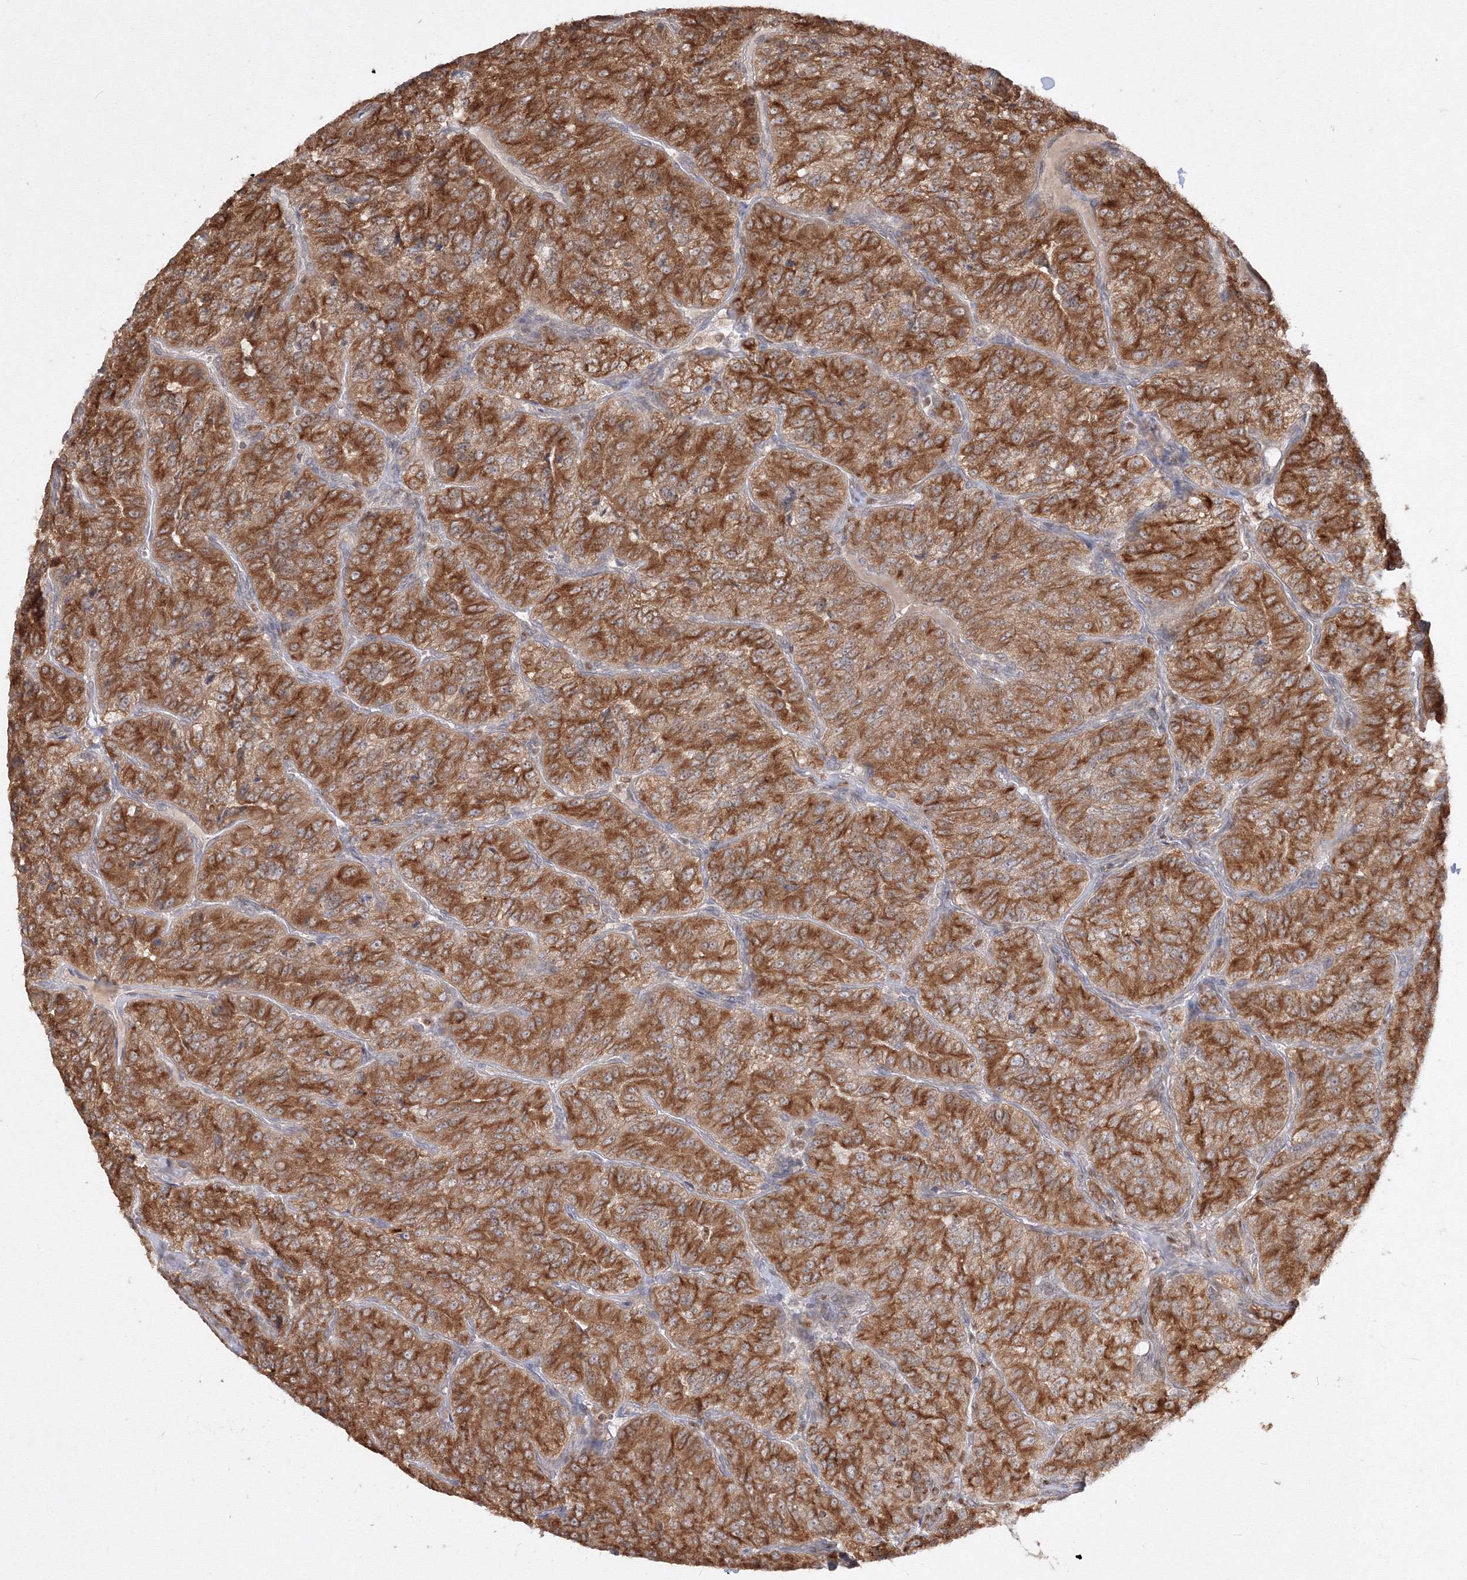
{"staining": {"intensity": "strong", "quantity": ">75%", "location": "cytoplasmic/membranous"}, "tissue": "renal cancer", "cell_type": "Tumor cells", "image_type": "cancer", "snomed": [{"axis": "morphology", "description": "Adenocarcinoma, NOS"}, {"axis": "topography", "description": "Kidney"}], "caption": "Brown immunohistochemical staining in adenocarcinoma (renal) shows strong cytoplasmic/membranous positivity in approximately >75% of tumor cells.", "gene": "TMEM50B", "patient": {"sex": "female", "age": 63}}